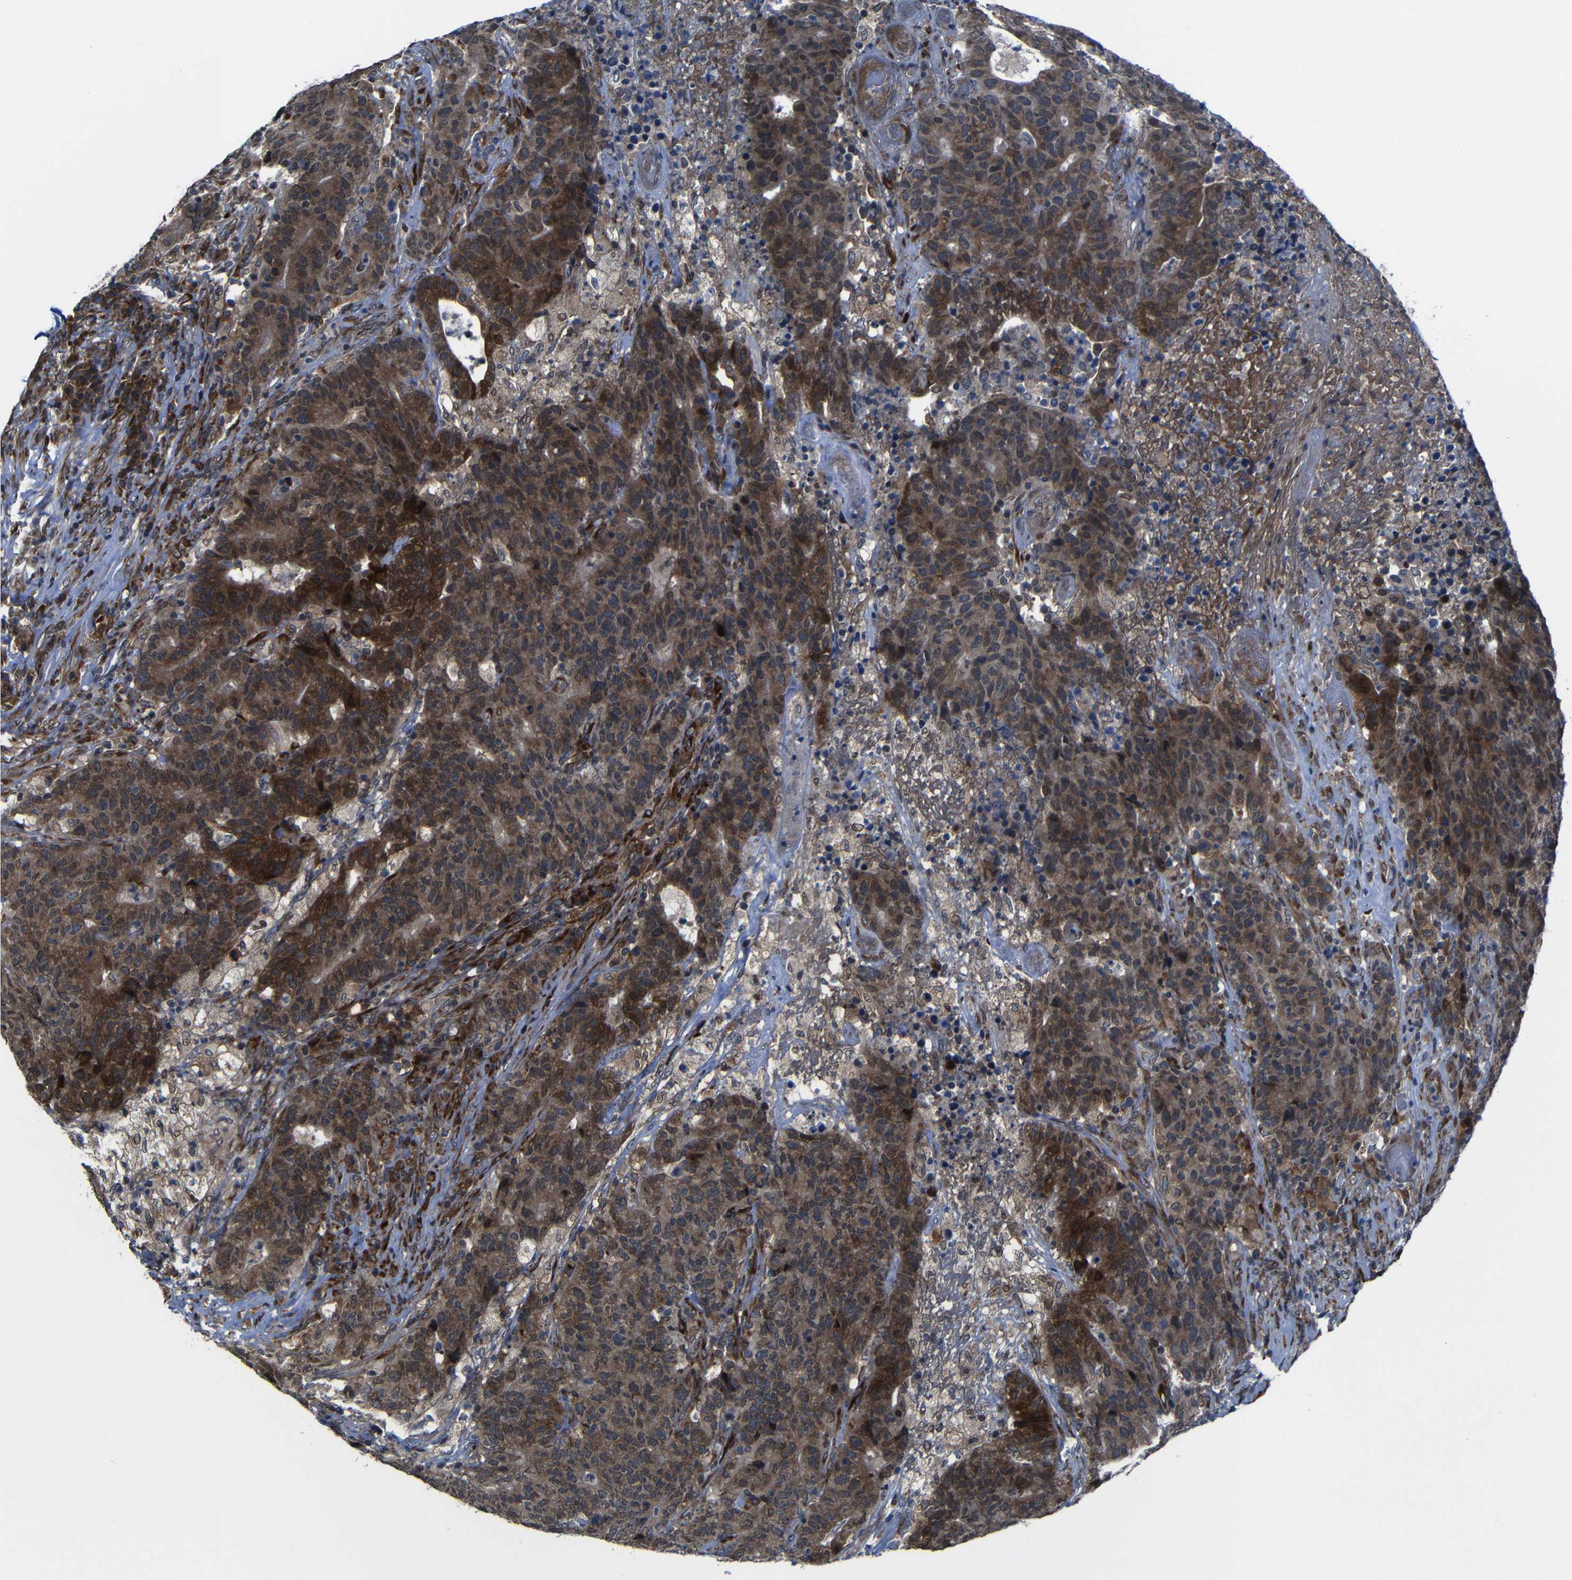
{"staining": {"intensity": "moderate", "quantity": ">75%", "location": "cytoplasmic/membranous"}, "tissue": "colorectal cancer", "cell_type": "Tumor cells", "image_type": "cancer", "snomed": [{"axis": "morphology", "description": "Normal tissue, NOS"}, {"axis": "morphology", "description": "Adenocarcinoma, NOS"}, {"axis": "topography", "description": "Colon"}], "caption": "Protein staining of colorectal adenocarcinoma tissue demonstrates moderate cytoplasmic/membranous expression in approximately >75% of tumor cells.", "gene": "KIAA0513", "patient": {"sex": "female", "age": 75}}